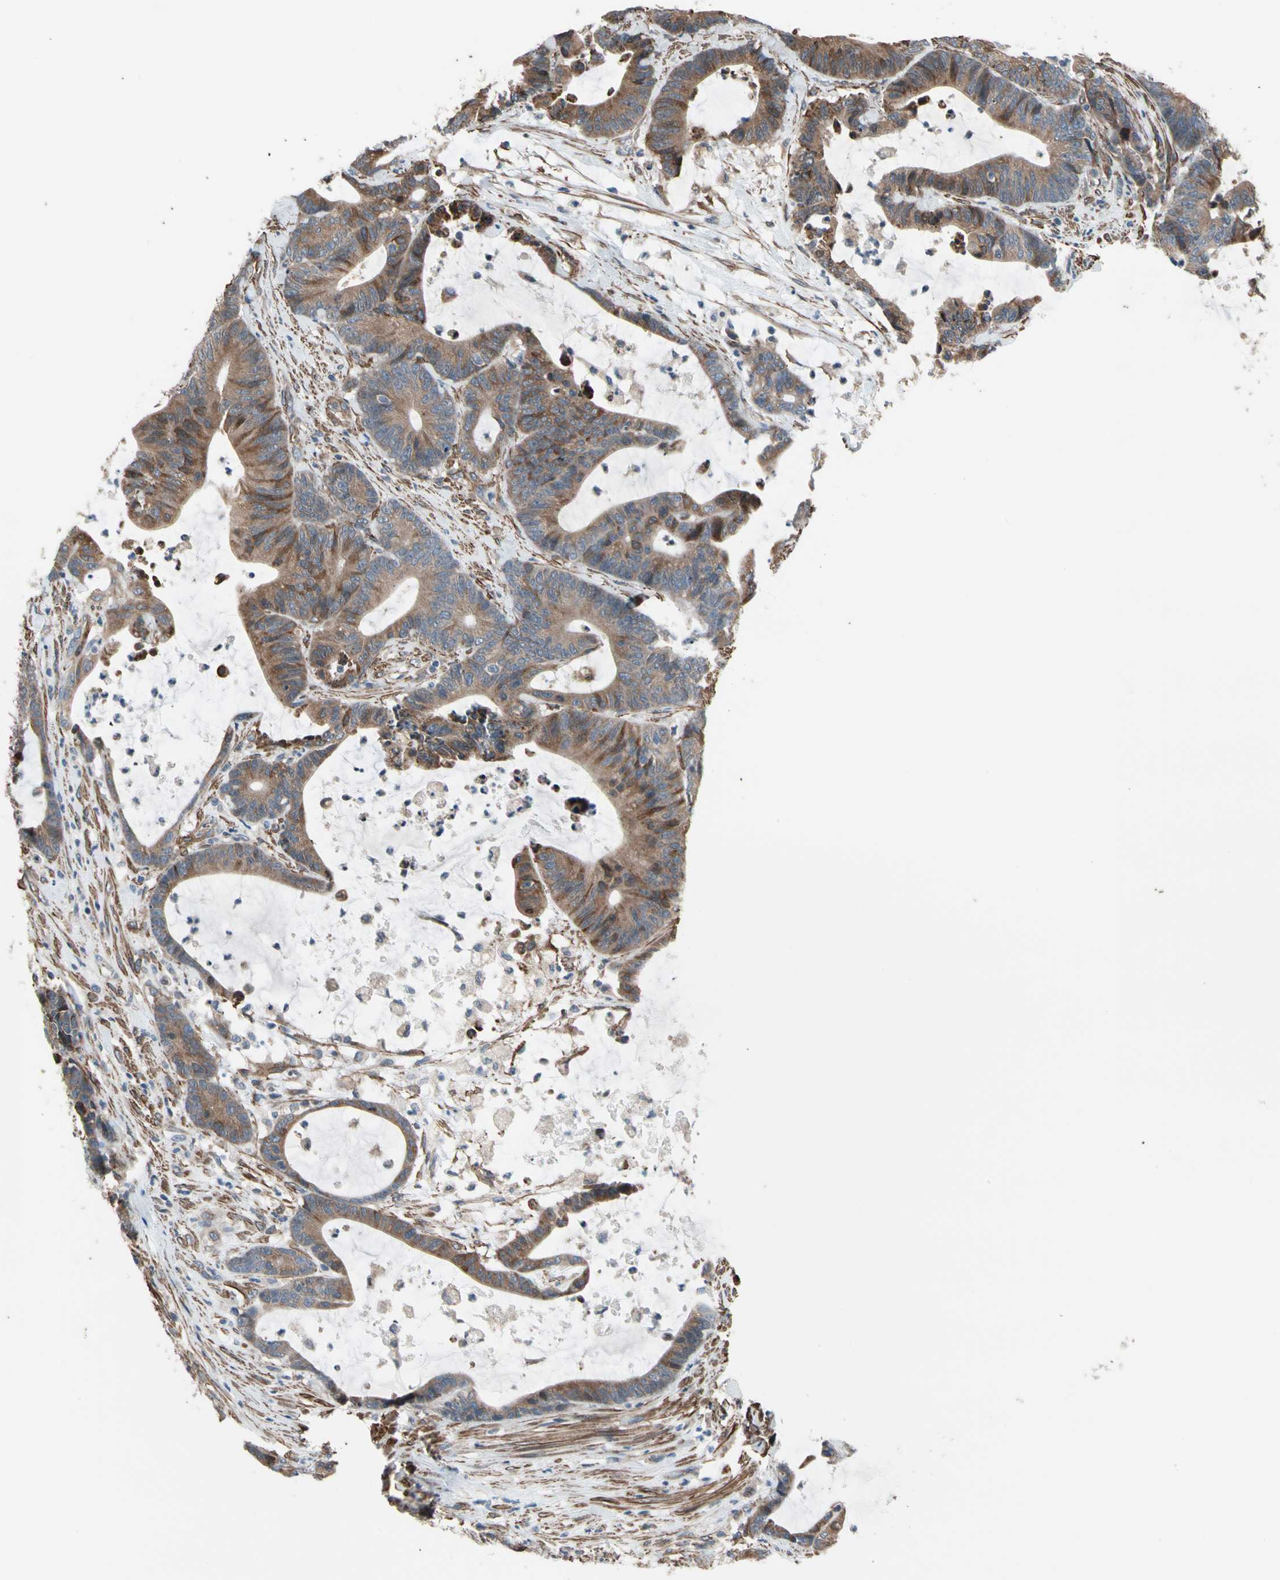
{"staining": {"intensity": "moderate", "quantity": ">75%", "location": "cytoplasmic/membranous"}, "tissue": "colorectal cancer", "cell_type": "Tumor cells", "image_type": "cancer", "snomed": [{"axis": "morphology", "description": "Adenocarcinoma, NOS"}, {"axis": "topography", "description": "Colon"}], "caption": "The immunohistochemical stain shows moderate cytoplasmic/membranous positivity in tumor cells of adenocarcinoma (colorectal) tissue. Nuclei are stained in blue.", "gene": "LIMK2", "patient": {"sex": "female", "age": 84}}